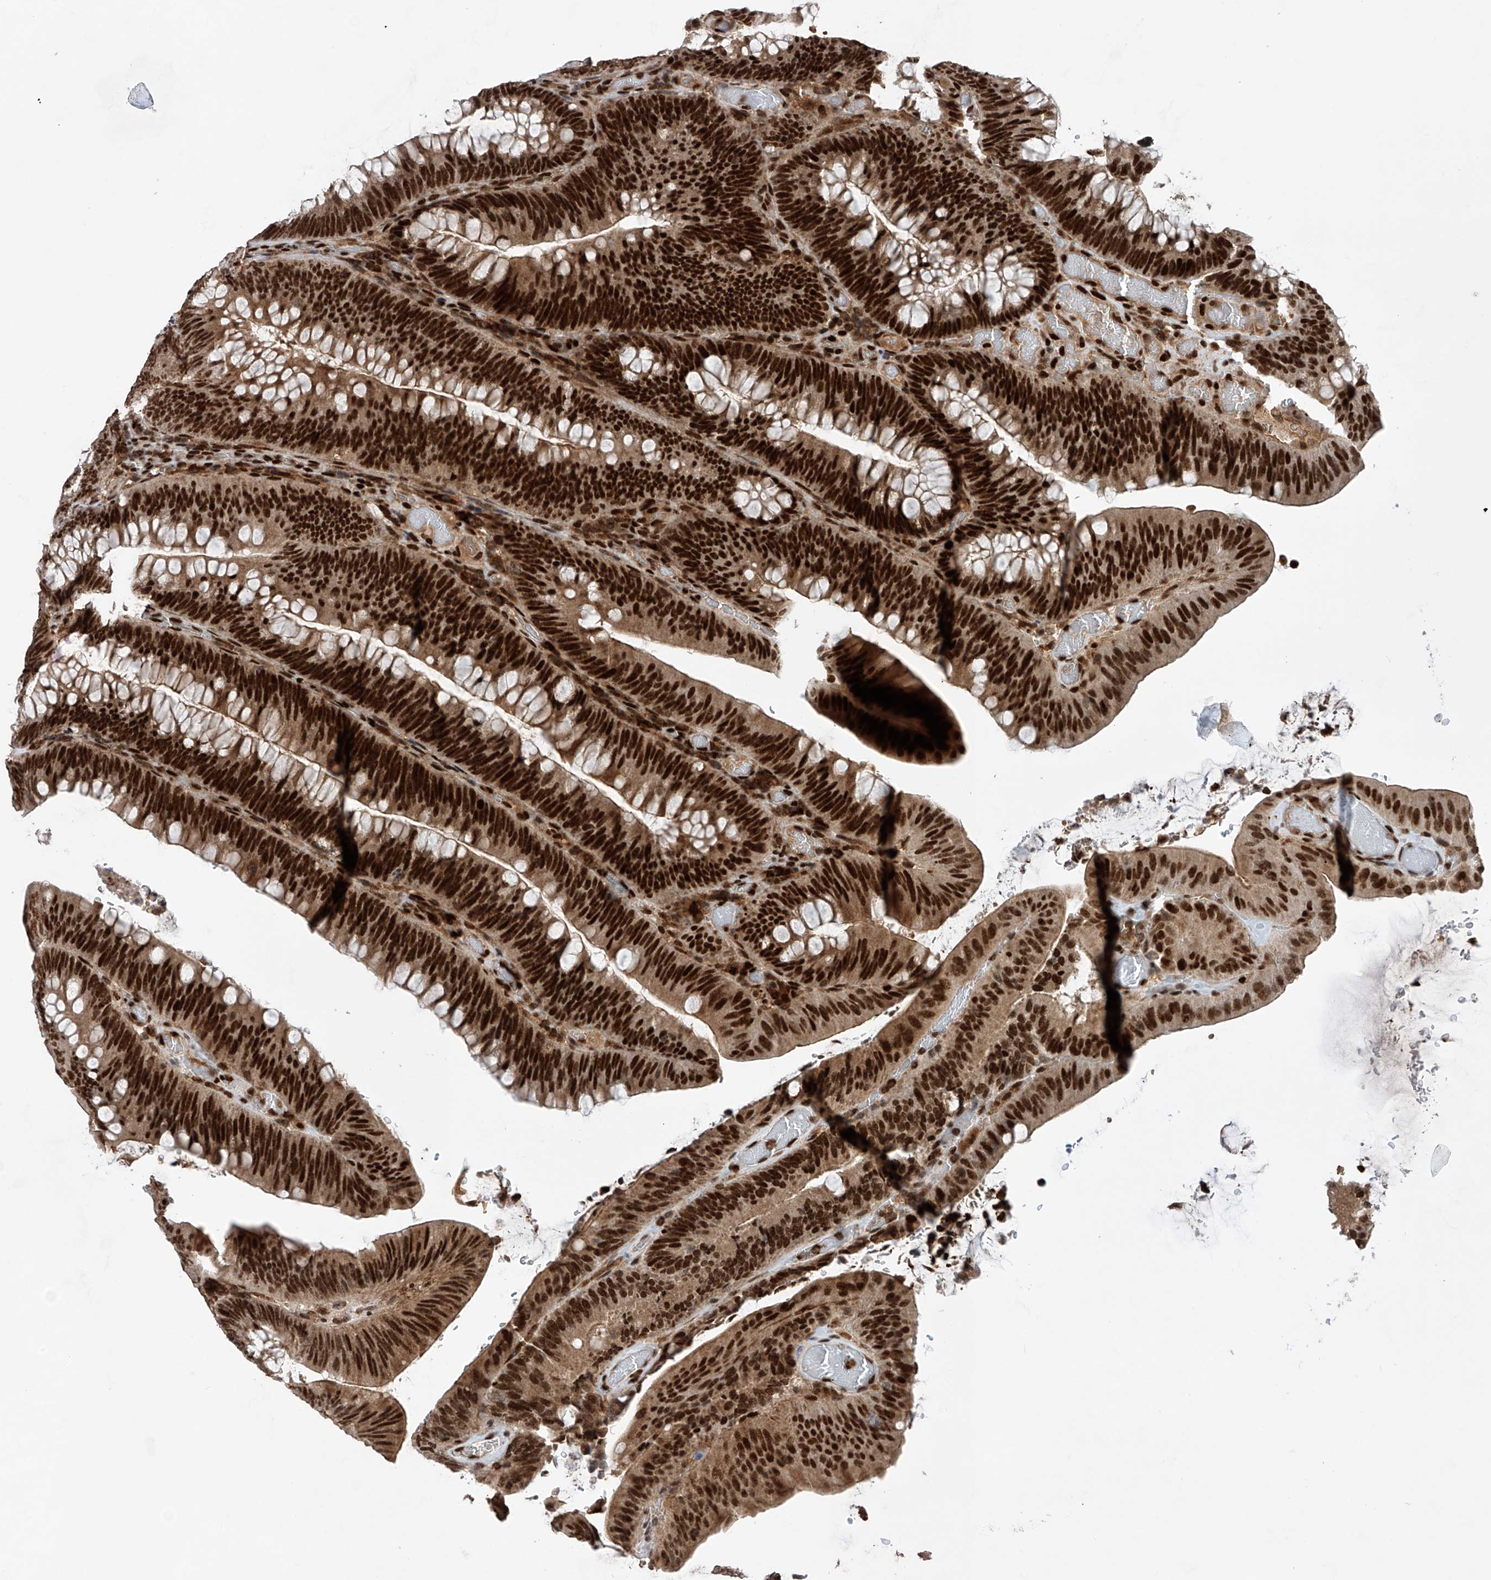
{"staining": {"intensity": "strong", "quantity": ">75%", "location": "nuclear"}, "tissue": "colorectal cancer", "cell_type": "Tumor cells", "image_type": "cancer", "snomed": [{"axis": "morphology", "description": "Normal tissue, NOS"}, {"axis": "topography", "description": "Colon"}], "caption": "Immunohistochemistry image of colorectal cancer stained for a protein (brown), which exhibits high levels of strong nuclear staining in about >75% of tumor cells.", "gene": "ZNF280D", "patient": {"sex": "female", "age": 82}}